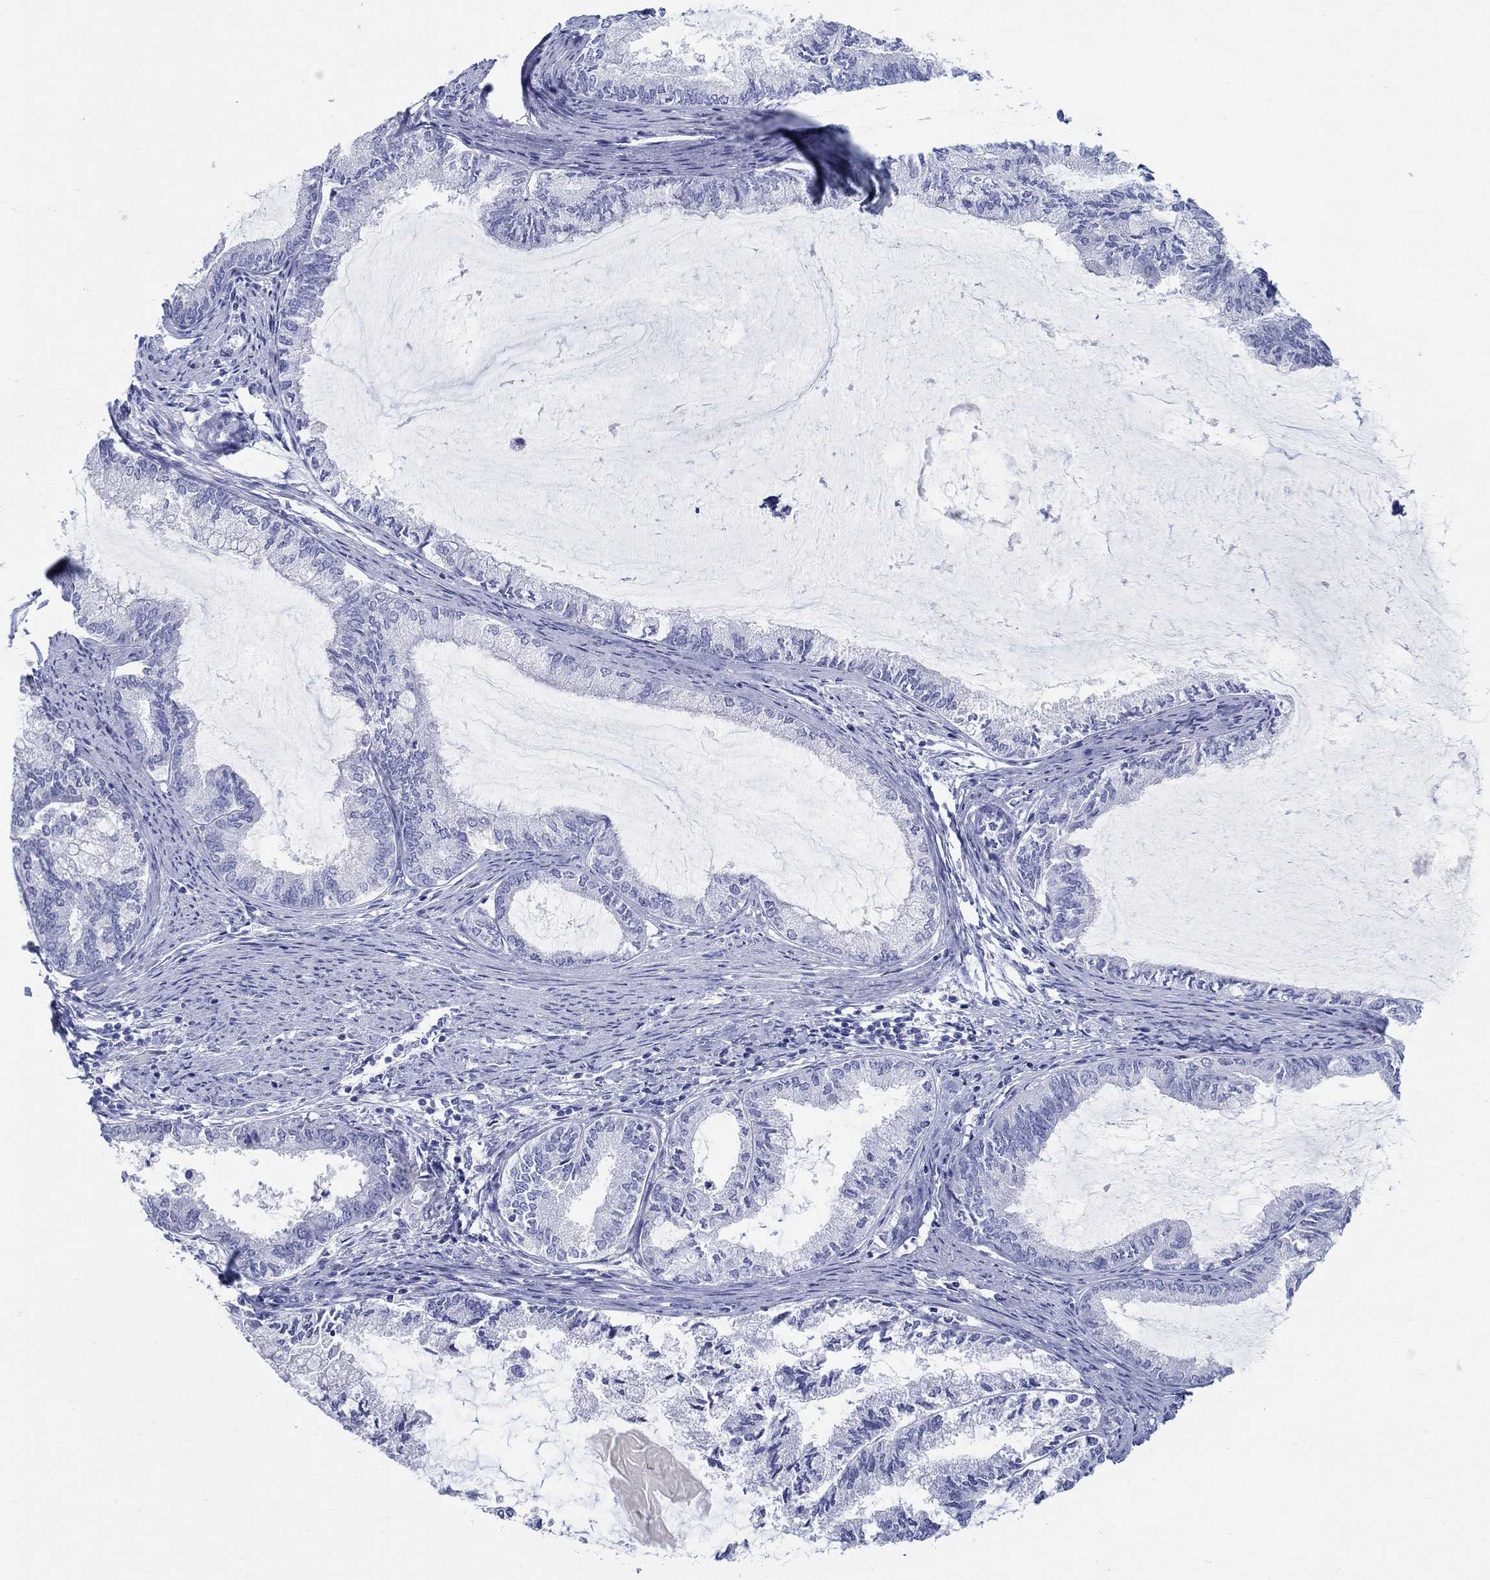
{"staining": {"intensity": "negative", "quantity": "none", "location": "none"}, "tissue": "endometrial cancer", "cell_type": "Tumor cells", "image_type": "cancer", "snomed": [{"axis": "morphology", "description": "Adenocarcinoma, NOS"}, {"axis": "topography", "description": "Endometrium"}], "caption": "DAB immunohistochemical staining of endometrial adenocarcinoma reveals no significant positivity in tumor cells.", "gene": "AKR1C2", "patient": {"sex": "female", "age": 86}}